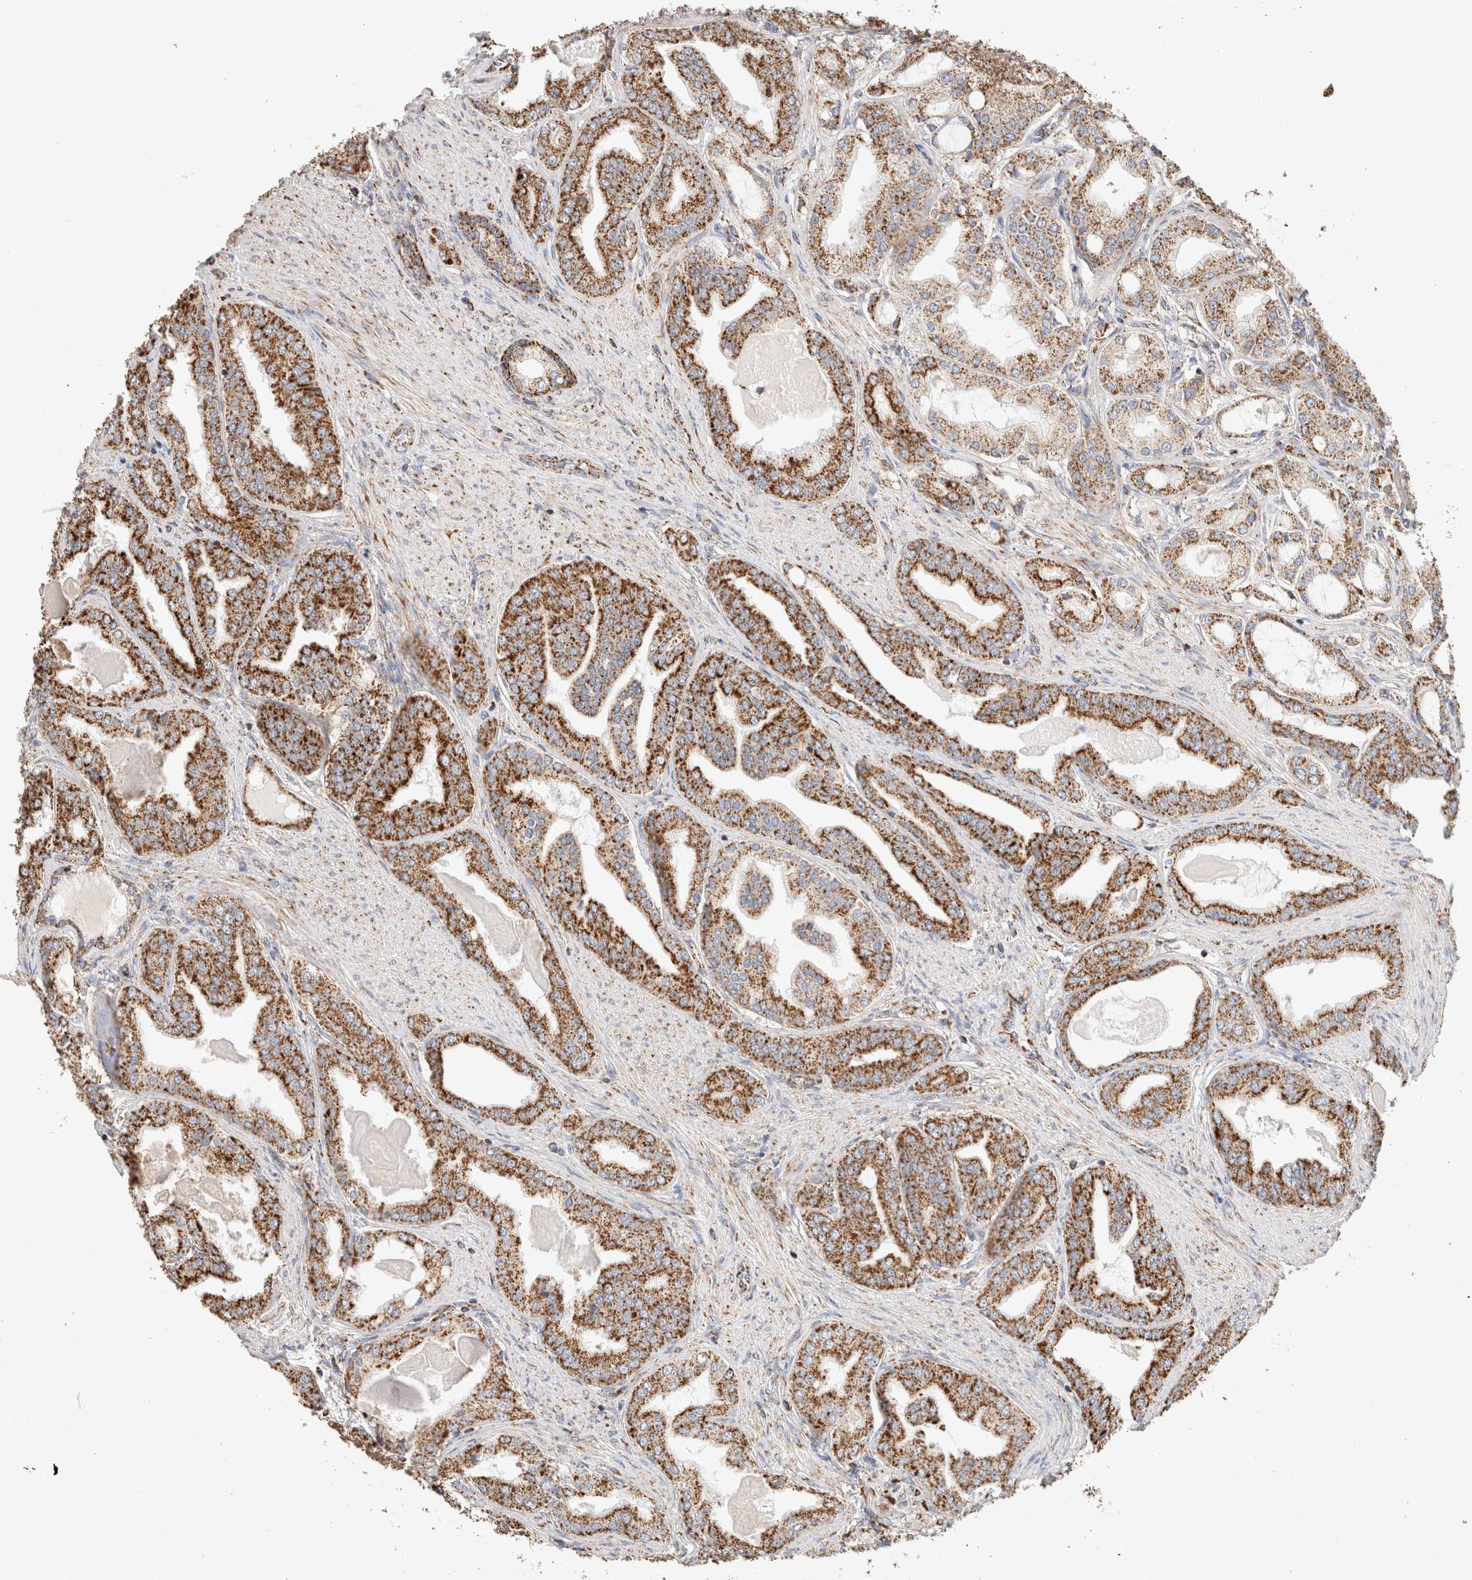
{"staining": {"intensity": "strong", "quantity": ">75%", "location": "cytoplasmic/membranous"}, "tissue": "prostate cancer", "cell_type": "Tumor cells", "image_type": "cancer", "snomed": [{"axis": "morphology", "description": "Adenocarcinoma, High grade"}, {"axis": "topography", "description": "Prostate"}], "caption": "This histopathology image demonstrates immunohistochemistry (IHC) staining of high-grade adenocarcinoma (prostate), with high strong cytoplasmic/membranous expression in approximately >75% of tumor cells.", "gene": "C1QBP", "patient": {"sex": "male", "age": 60}}